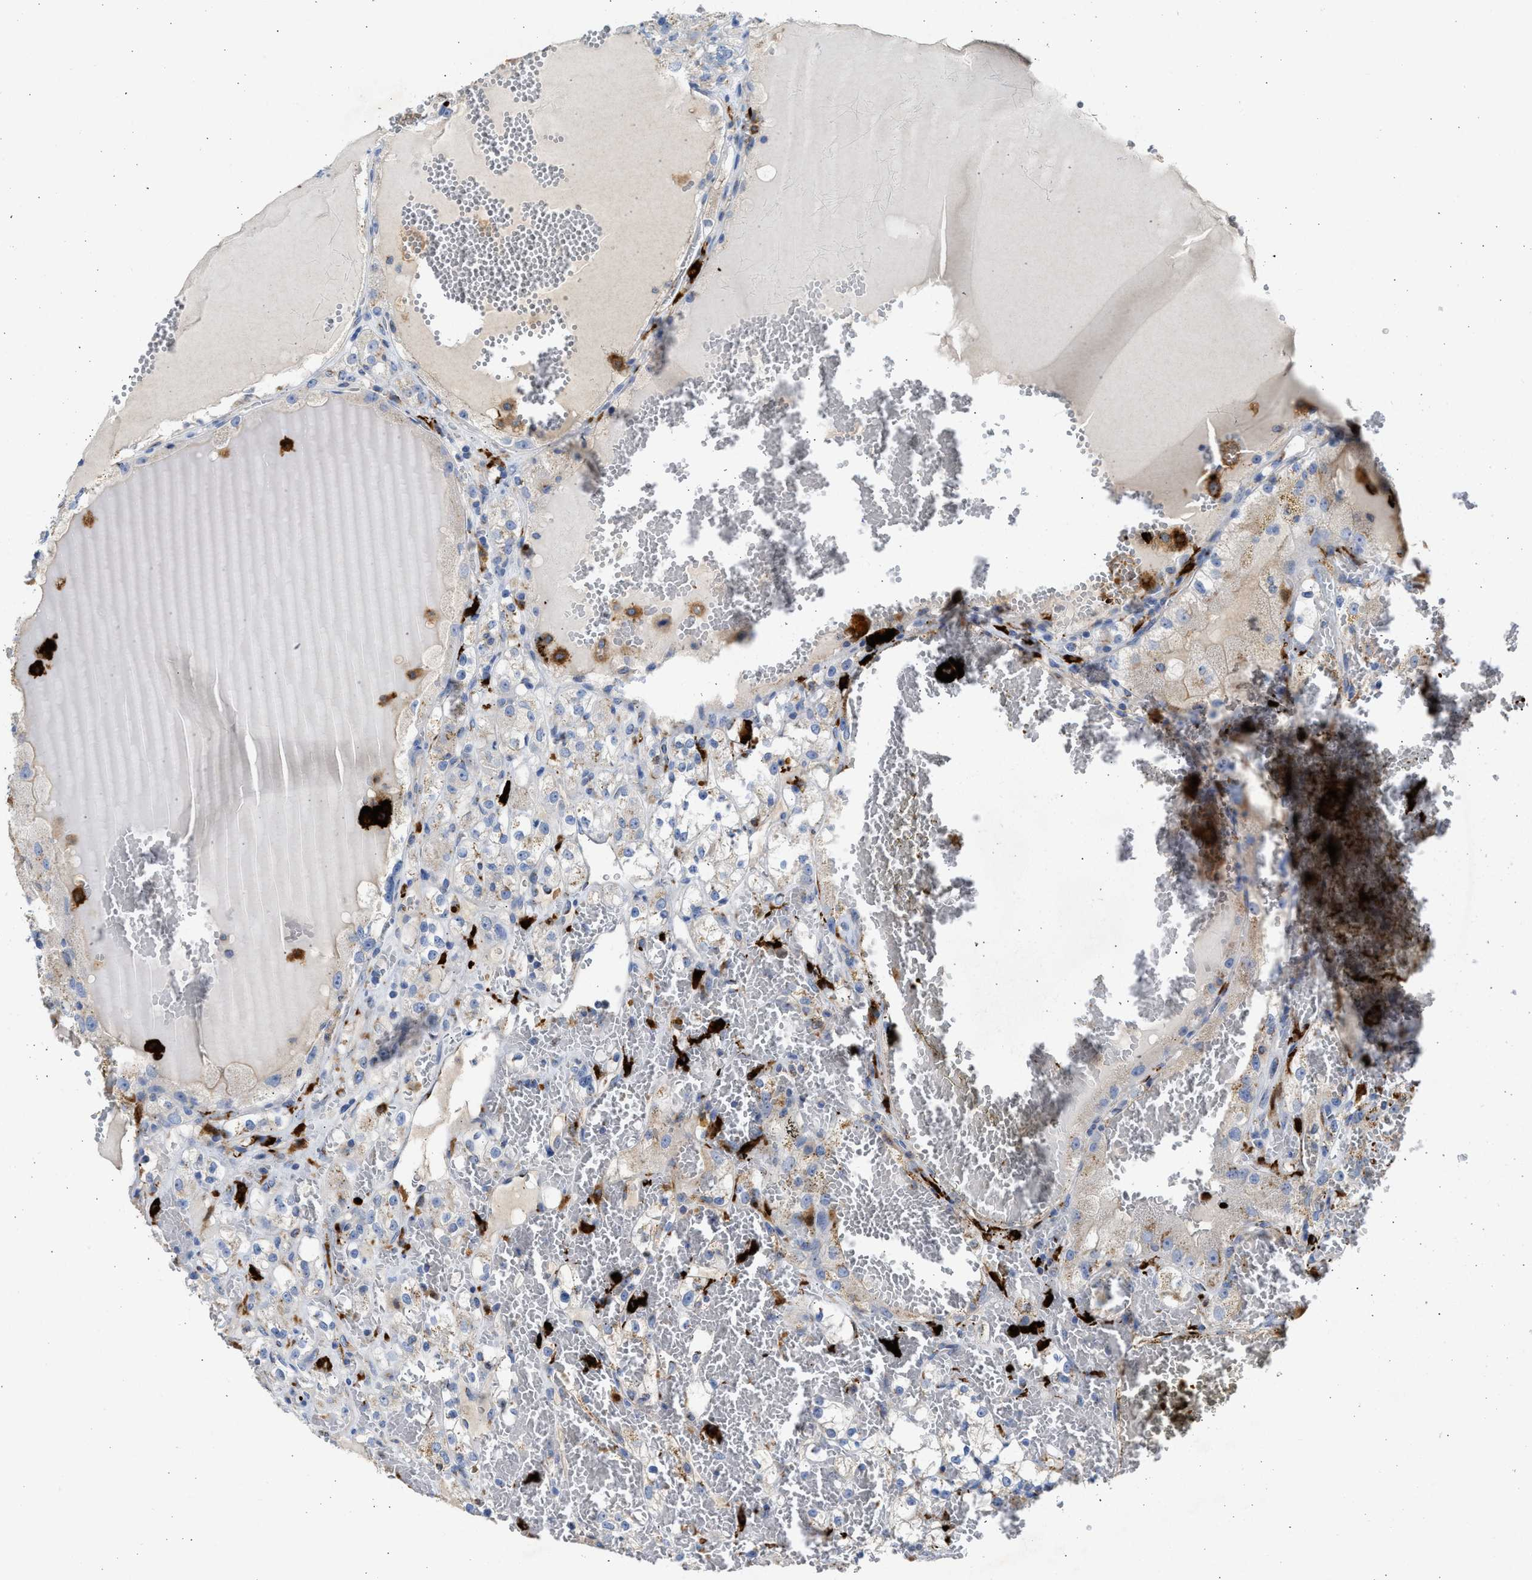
{"staining": {"intensity": "weak", "quantity": "<25%", "location": "cytoplasmic/membranous"}, "tissue": "renal cancer", "cell_type": "Tumor cells", "image_type": "cancer", "snomed": [{"axis": "morphology", "description": "Normal tissue, NOS"}, {"axis": "morphology", "description": "Adenocarcinoma, NOS"}, {"axis": "topography", "description": "Kidney"}], "caption": "Immunohistochemistry micrograph of human adenocarcinoma (renal) stained for a protein (brown), which displays no expression in tumor cells. (DAB immunohistochemistry with hematoxylin counter stain).", "gene": "IPO8", "patient": {"sex": "male", "age": 61}}